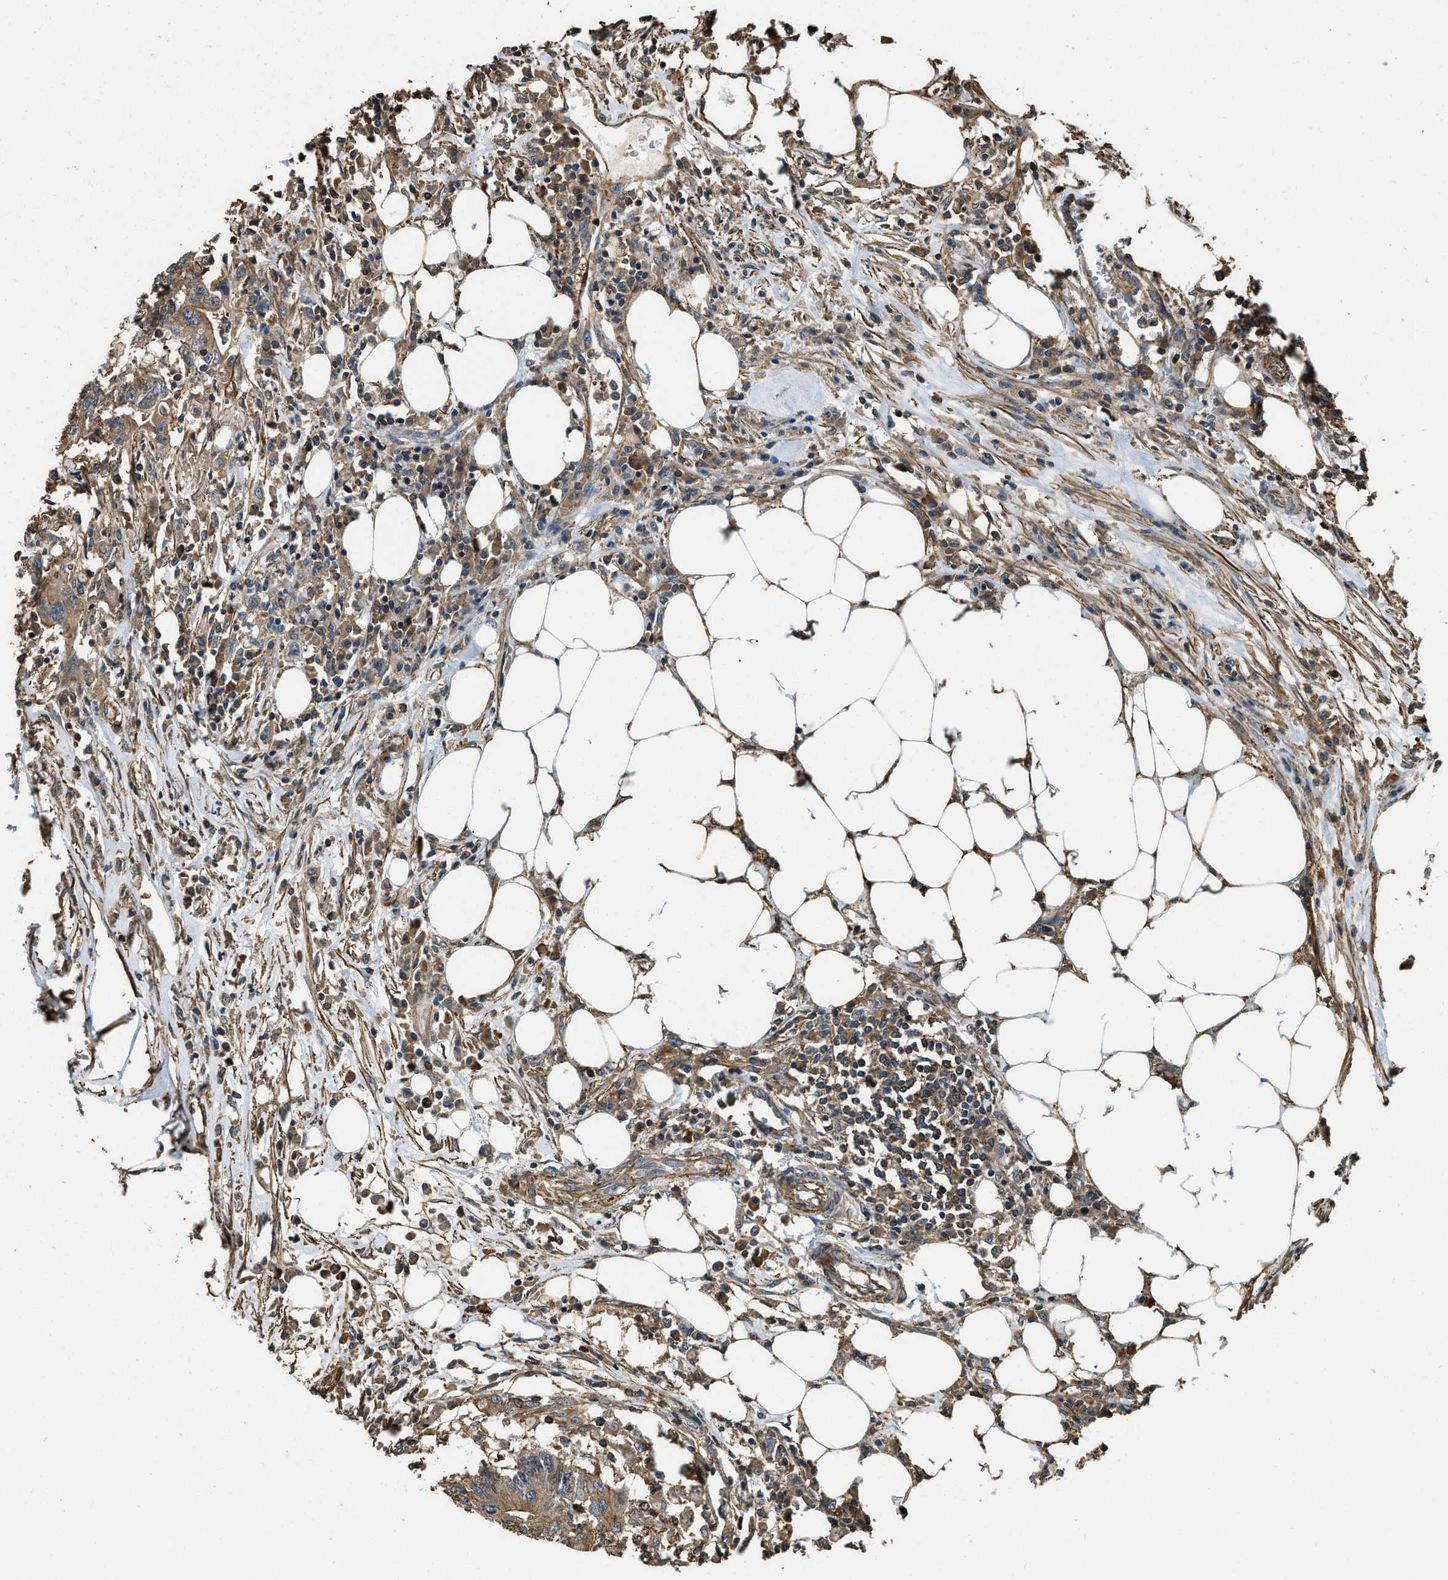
{"staining": {"intensity": "moderate", "quantity": ">75%", "location": "cytoplasmic/membranous"}, "tissue": "colorectal cancer", "cell_type": "Tumor cells", "image_type": "cancer", "snomed": [{"axis": "morphology", "description": "Adenocarcinoma, NOS"}, {"axis": "topography", "description": "Colon"}], "caption": "An immunohistochemistry photomicrograph of neoplastic tissue is shown. Protein staining in brown labels moderate cytoplasmic/membranous positivity in colorectal cancer within tumor cells.", "gene": "YARS1", "patient": {"sex": "male", "age": 71}}